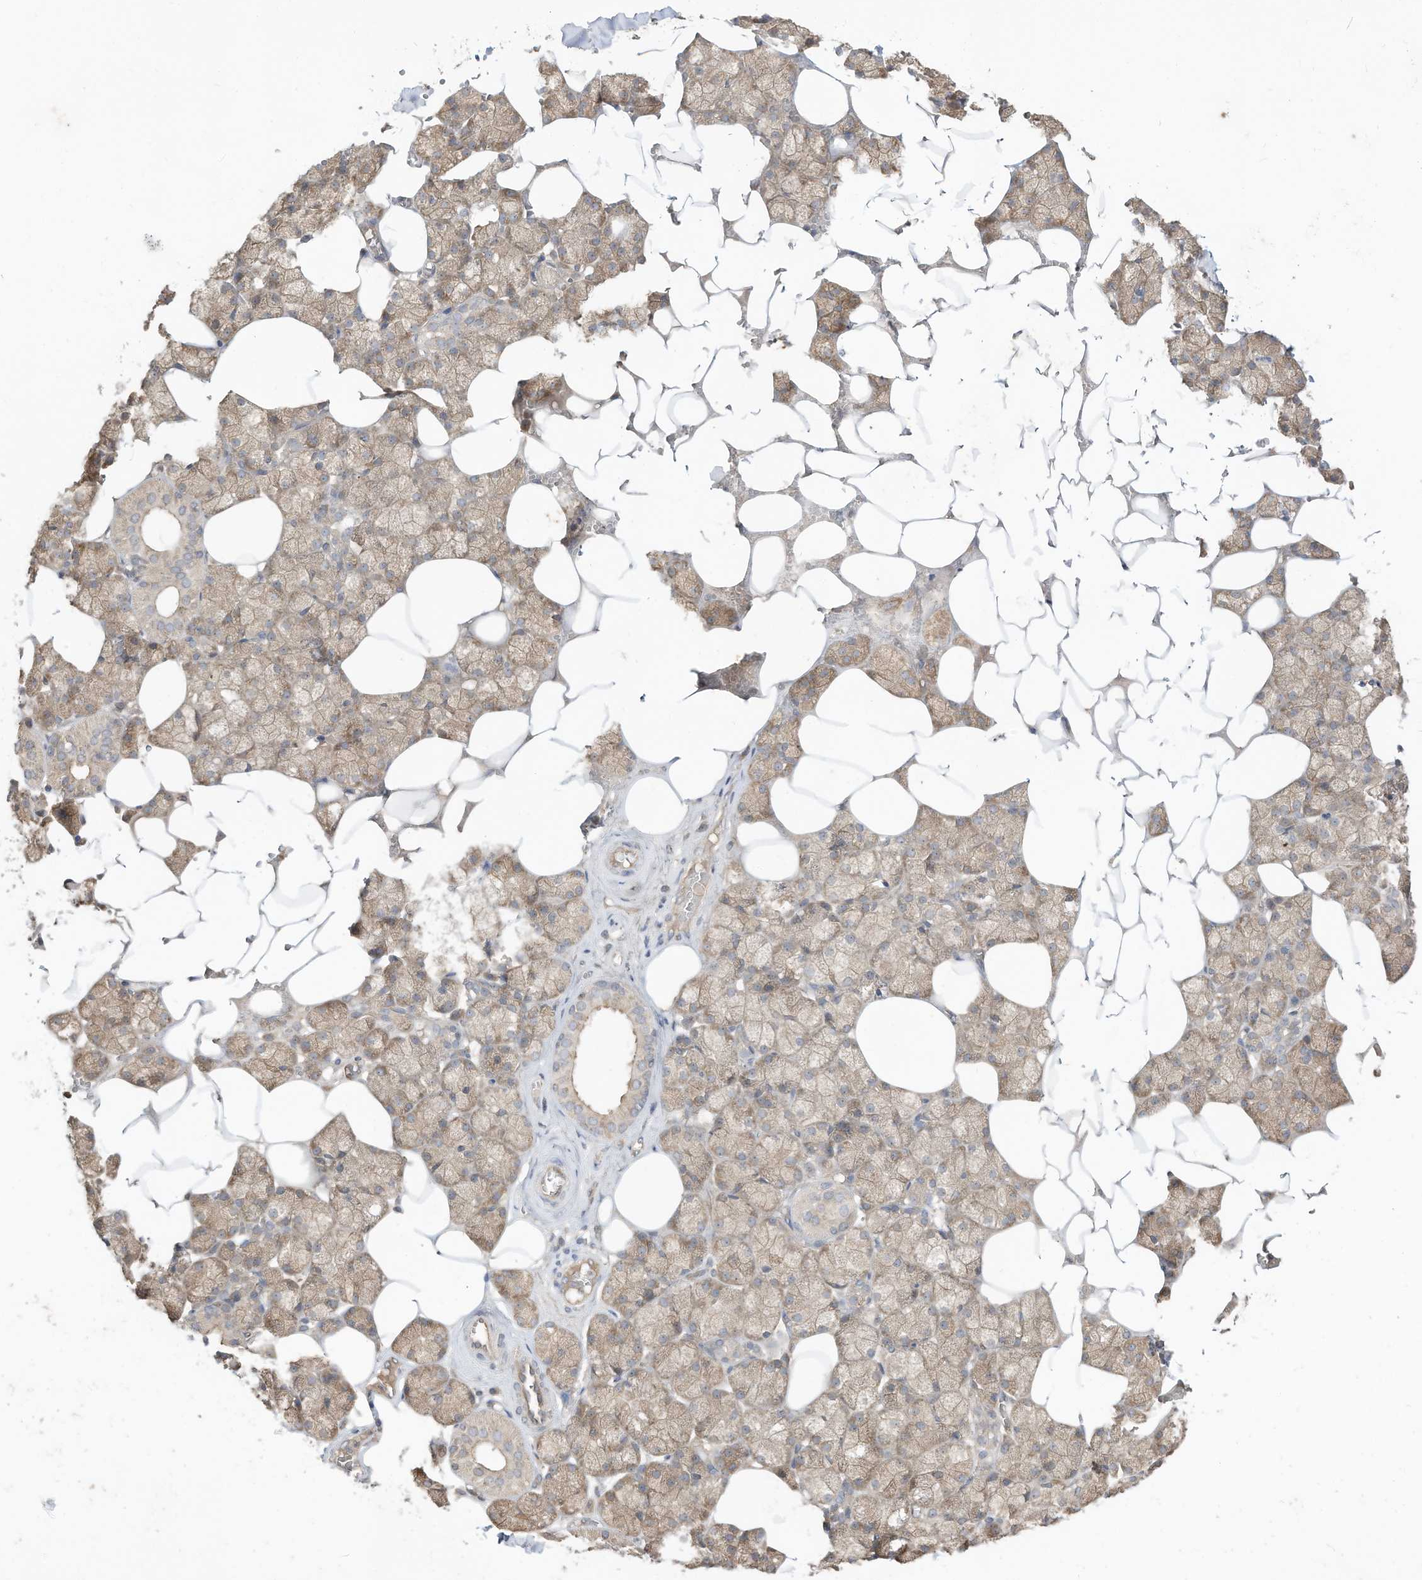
{"staining": {"intensity": "weak", "quantity": ">75%", "location": "cytoplasmic/membranous"}, "tissue": "salivary gland", "cell_type": "Glandular cells", "image_type": "normal", "snomed": [{"axis": "morphology", "description": "Normal tissue, NOS"}, {"axis": "topography", "description": "Salivary gland"}], "caption": "IHC image of benign salivary gland stained for a protein (brown), which exhibits low levels of weak cytoplasmic/membranous staining in about >75% of glandular cells.", "gene": "DYNC1I2", "patient": {"sex": "male", "age": 62}}